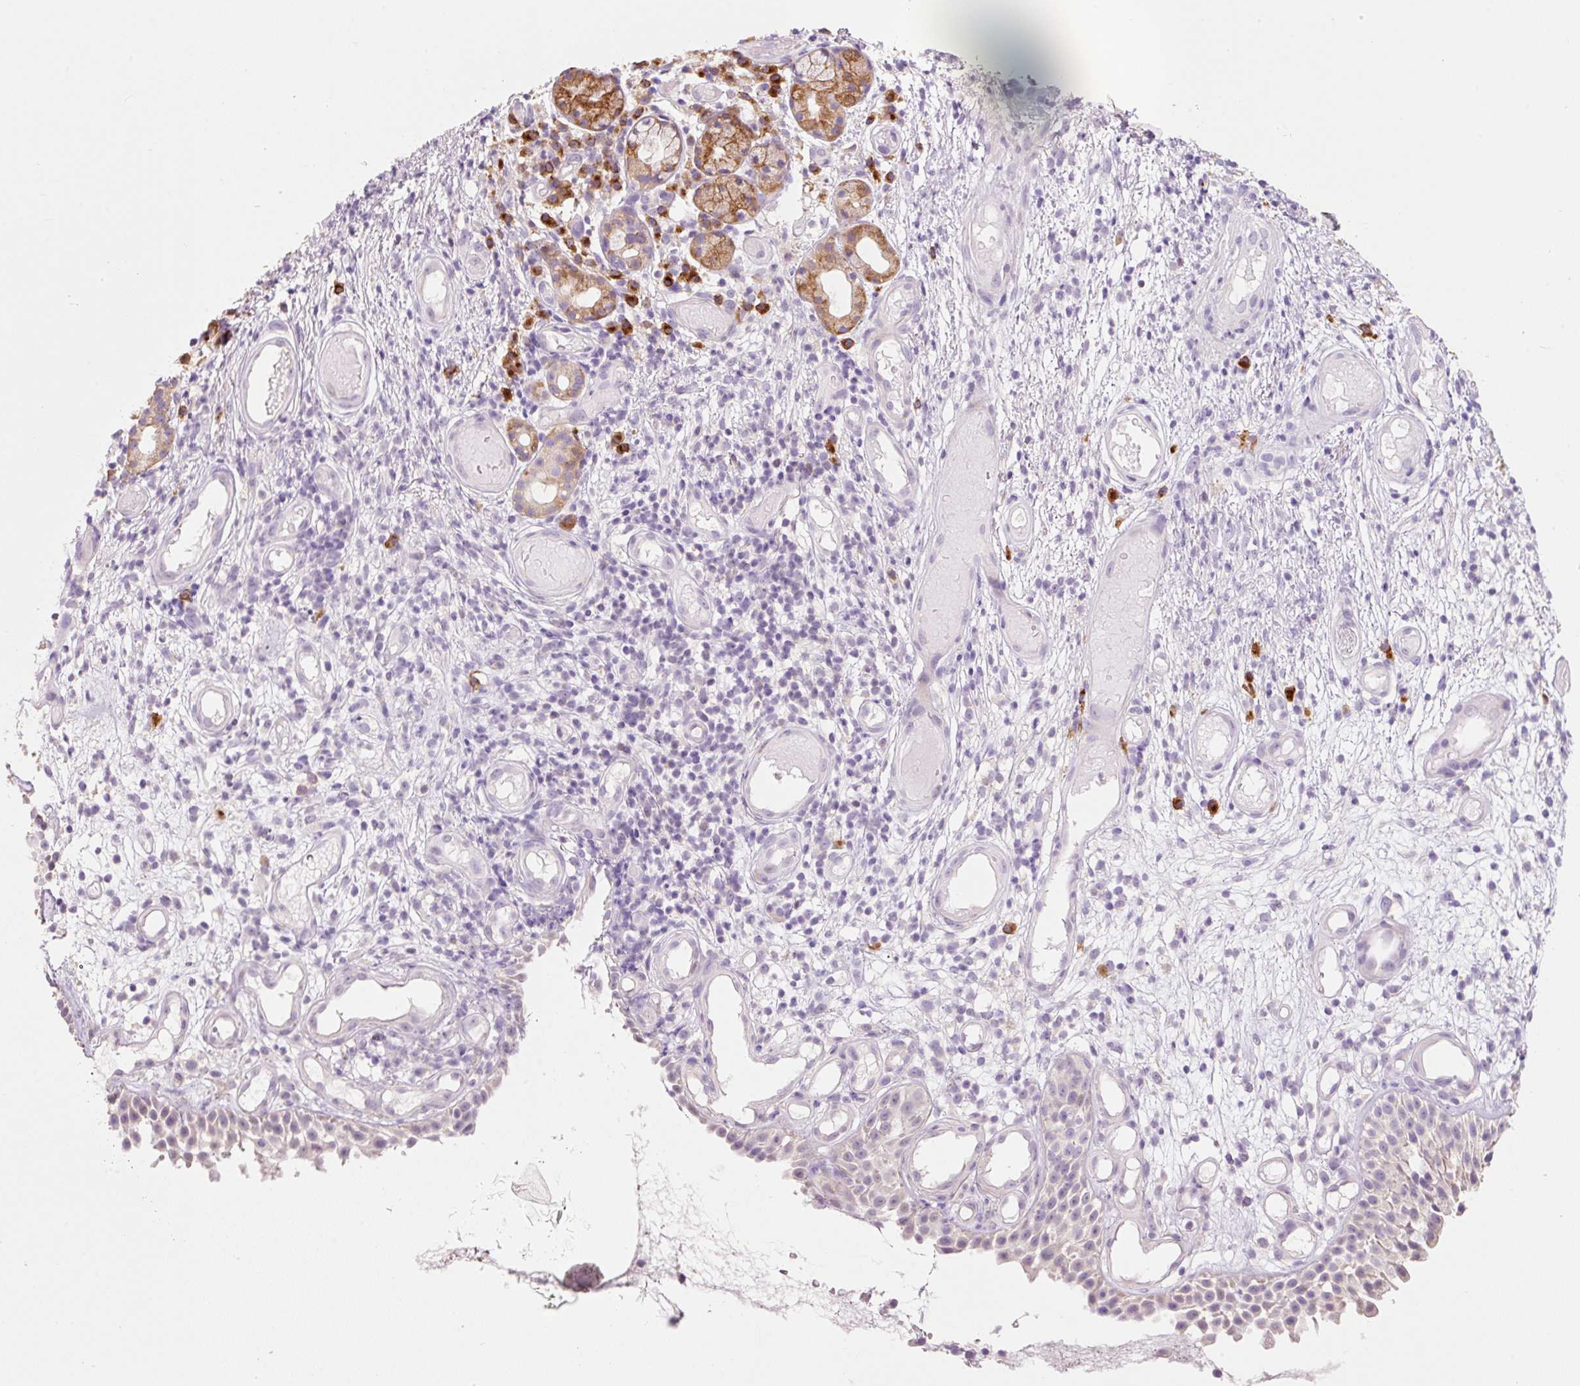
{"staining": {"intensity": "moderate", "quantity": "<25%", "location": "cytoplasmic/membranous"}, "tissue": "nasopharynx", "cell_type": "Respiratory epithelial cells", "image_type": "normal", "snomed": [{"axis": "morphology", "description": "Normal tissue, NOS"}, {"axis": "morphology", "description": "Inflammation, NOS"}, {"axis": "topography", "description": "Nasopharynx"}], "caption": "Nasopharynx stained for a protein shows moderate cytoplasmic/membranous positivity in respiratory epithelial cells. The protein is stained brown, and the nuclei are stained in blue (DAB (3,3'-diaminobenzidine) IHC with brightfield microscopy, high magnification).", "gene": "HAX1", "patient": {"sex": "male", "age": 54}}